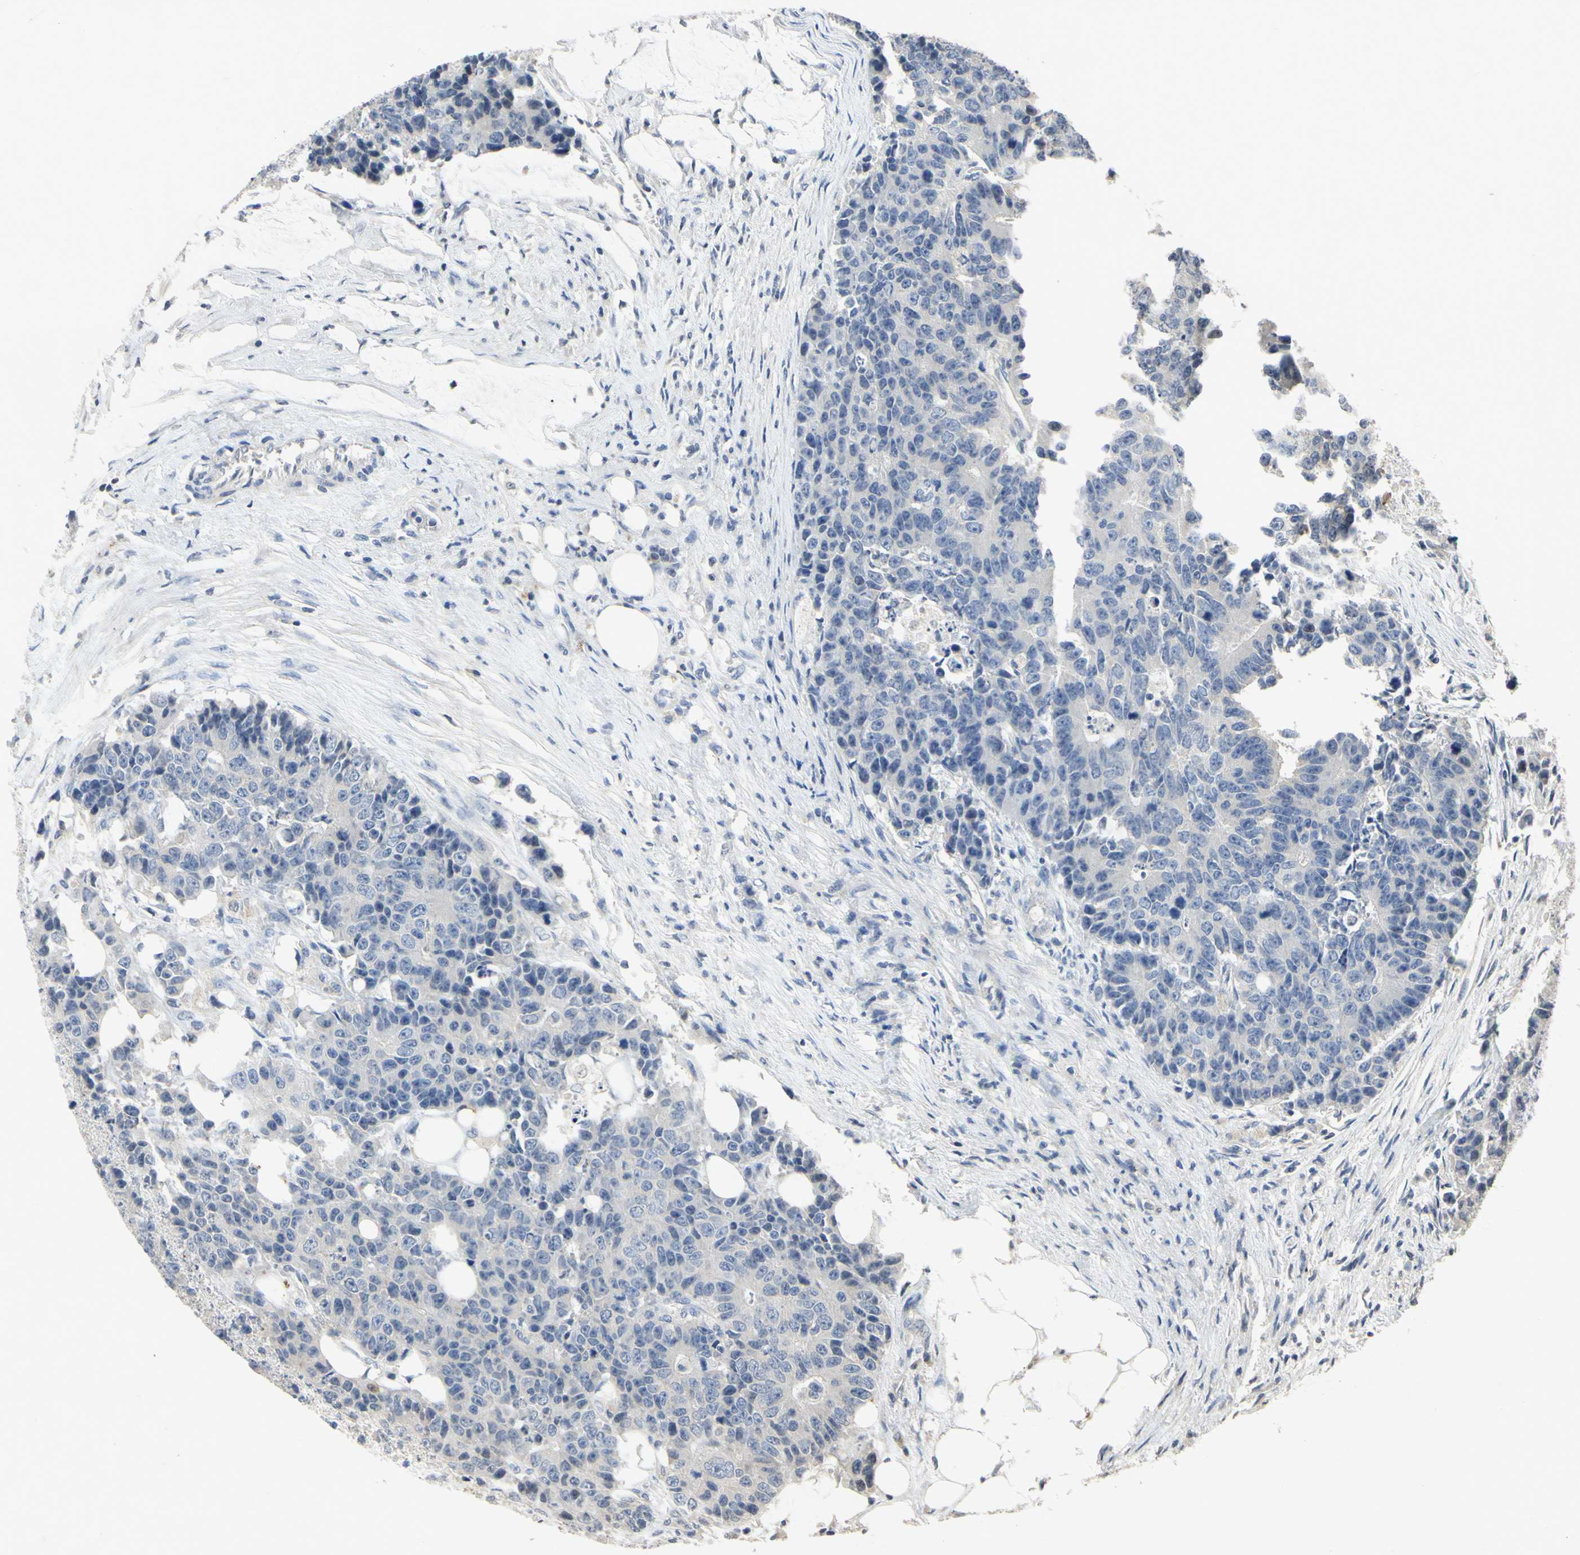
{"staining": {"intensity": "weak", "quantity": "25%-75%", "location": "cytoplasmic/membranous"}, "tissue": "colorectal cancer", "cell_type": "Tumor cells", "image_type": "cancer", "snomed": [{"axis": "morphology", "description": "Adenocarcinoma, NOS"}, {"axis": "topography", "description": "Colon"}], "caption": "Immunohistochemistry (IHC) of colorectal adenocarcinoma shows low levels of weak cytoplasmic/membranous positivity in about 25%-75% of tumor cells.", "gene": "ATP6V1H", "patient": {"sex": "female", "age": 86}}